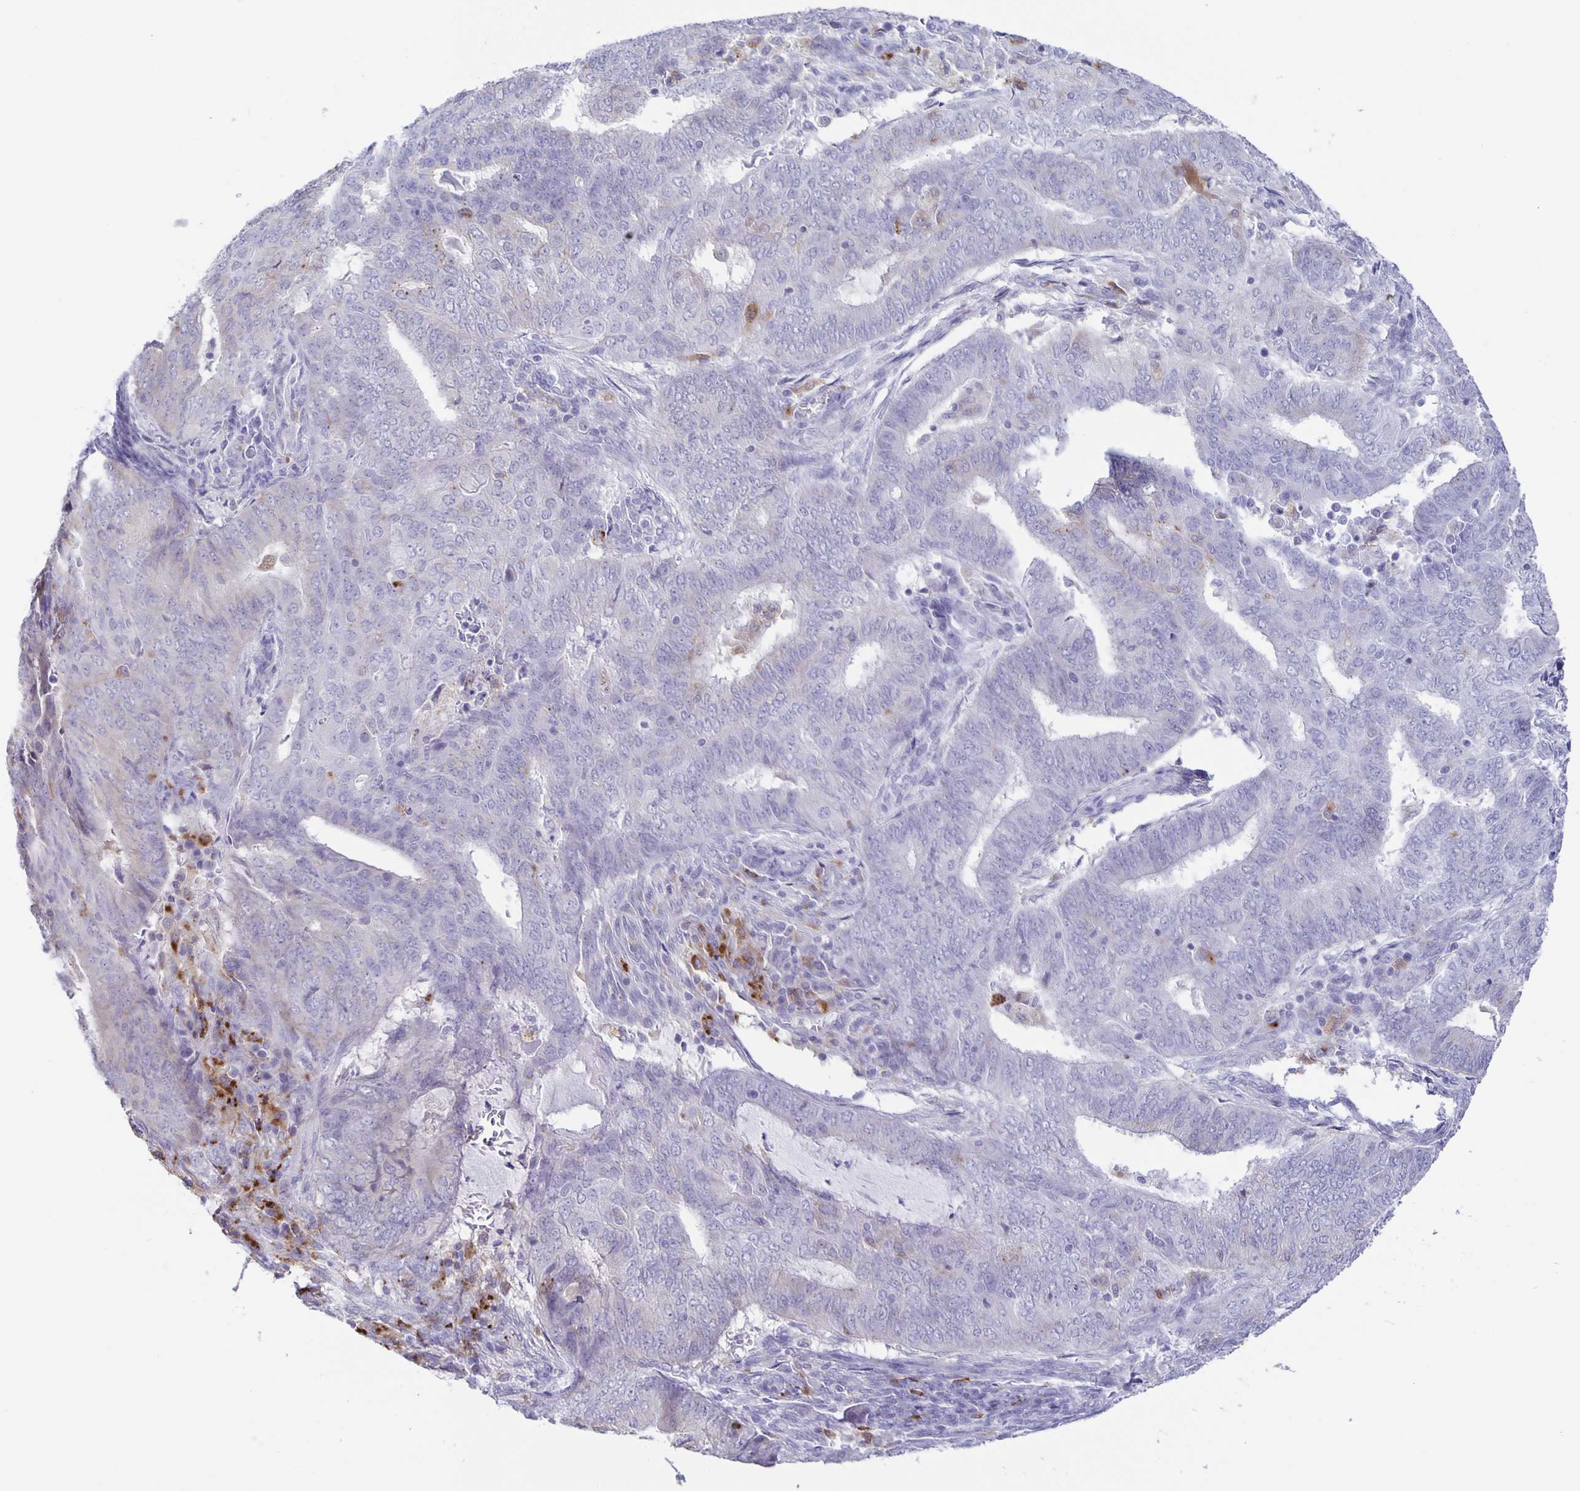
{"staining": {"intensity": "negative", "quantity": "none", "location": "none"}, "tissue": "endometrial cancer", "cell_type": "Tumor cells", "image_type": "cancer", "snomed": [{"axis": "morphology", "description": "Adenocarcinoma, NOS"}, {"axis": "topography", "description": "Endometrium"}], "caption": "The micrograph displays no significant staining in tumor cells of adenocarcinoma (endometrial).", "gene": "LIPA", "patient": {"sex": "female", "age": 62}}